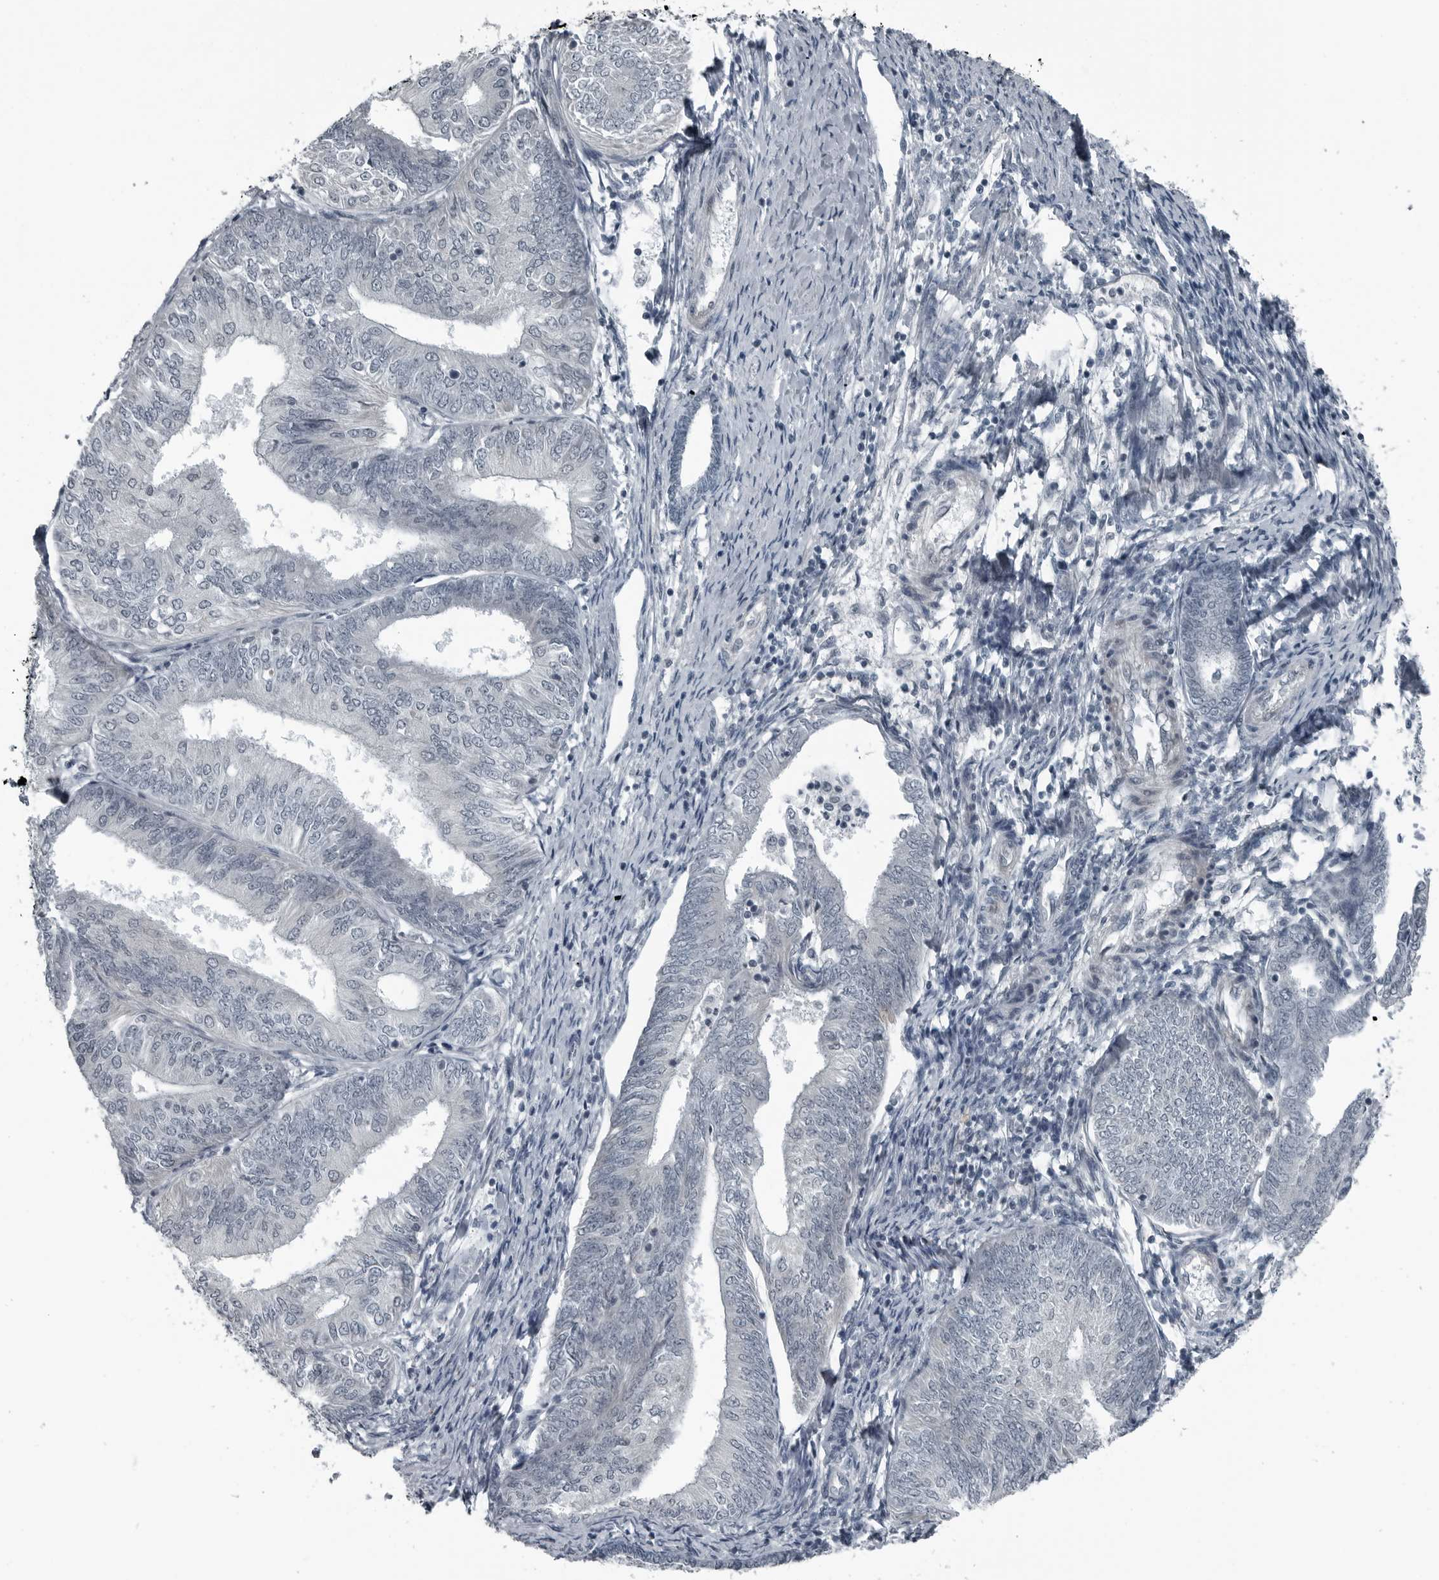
{"staining": {"intensity": "negative", "quantity": "none", "location": "none"}, "tissue": "endometrial cancer", "cell_type": "Tumor cells", "image_type": "cancer", "snomed": [{"axis": "morphology", "description": "Adenocarcinoma, NOS"}, {"axis": "topography", "description": "Endometrium"}], "caption": "Endometrial adenocarcinoma was stained to show a protein in brown. There is no significant expression in tumor cells.", "gene": "GAK", "patient": {"sex": "female", "age": 58}}